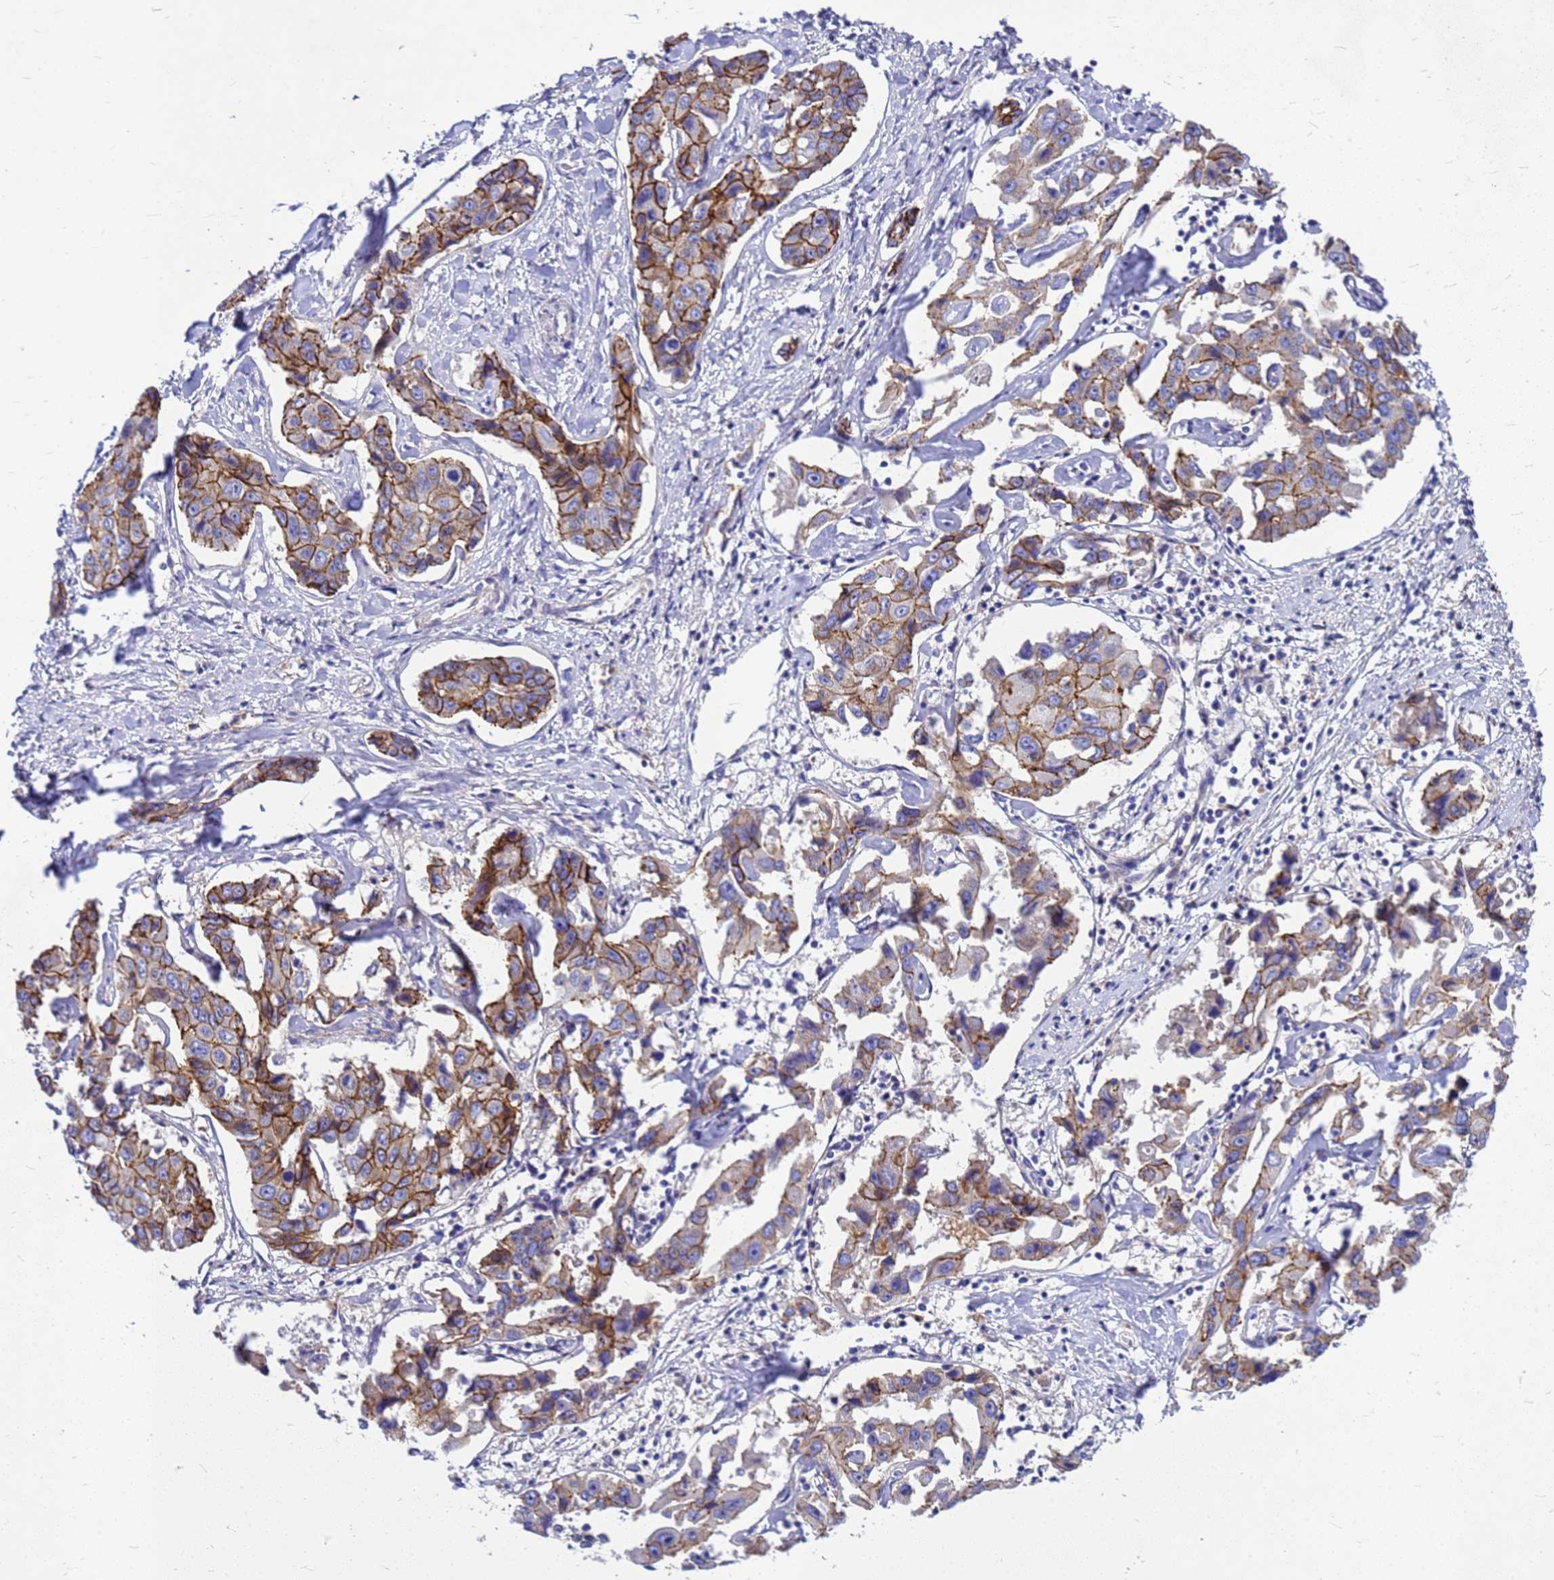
{"staining": {"intensity": "moderate", "quantity": ">75%", "location": "cytoplasmic/membranous"}, "tissue": "liver cancer", "cell_type": "Tumor cells", "image_type": "cancer", "snomed": [{"axis": "morphology", "description": "Cholangiocarcinoma"}, {"axis": "topography", "description": "Liver"}], "caption": "Protein staining exhibits moderate cytoplasmic/membranous staining in approximately >75% of tumor cells in cholangiocarcinoma (liver). (IHC, brightfield microscopy, high magnification).", "gene": "FBXW5", "patient": {"sex": "male", "age": 59}}